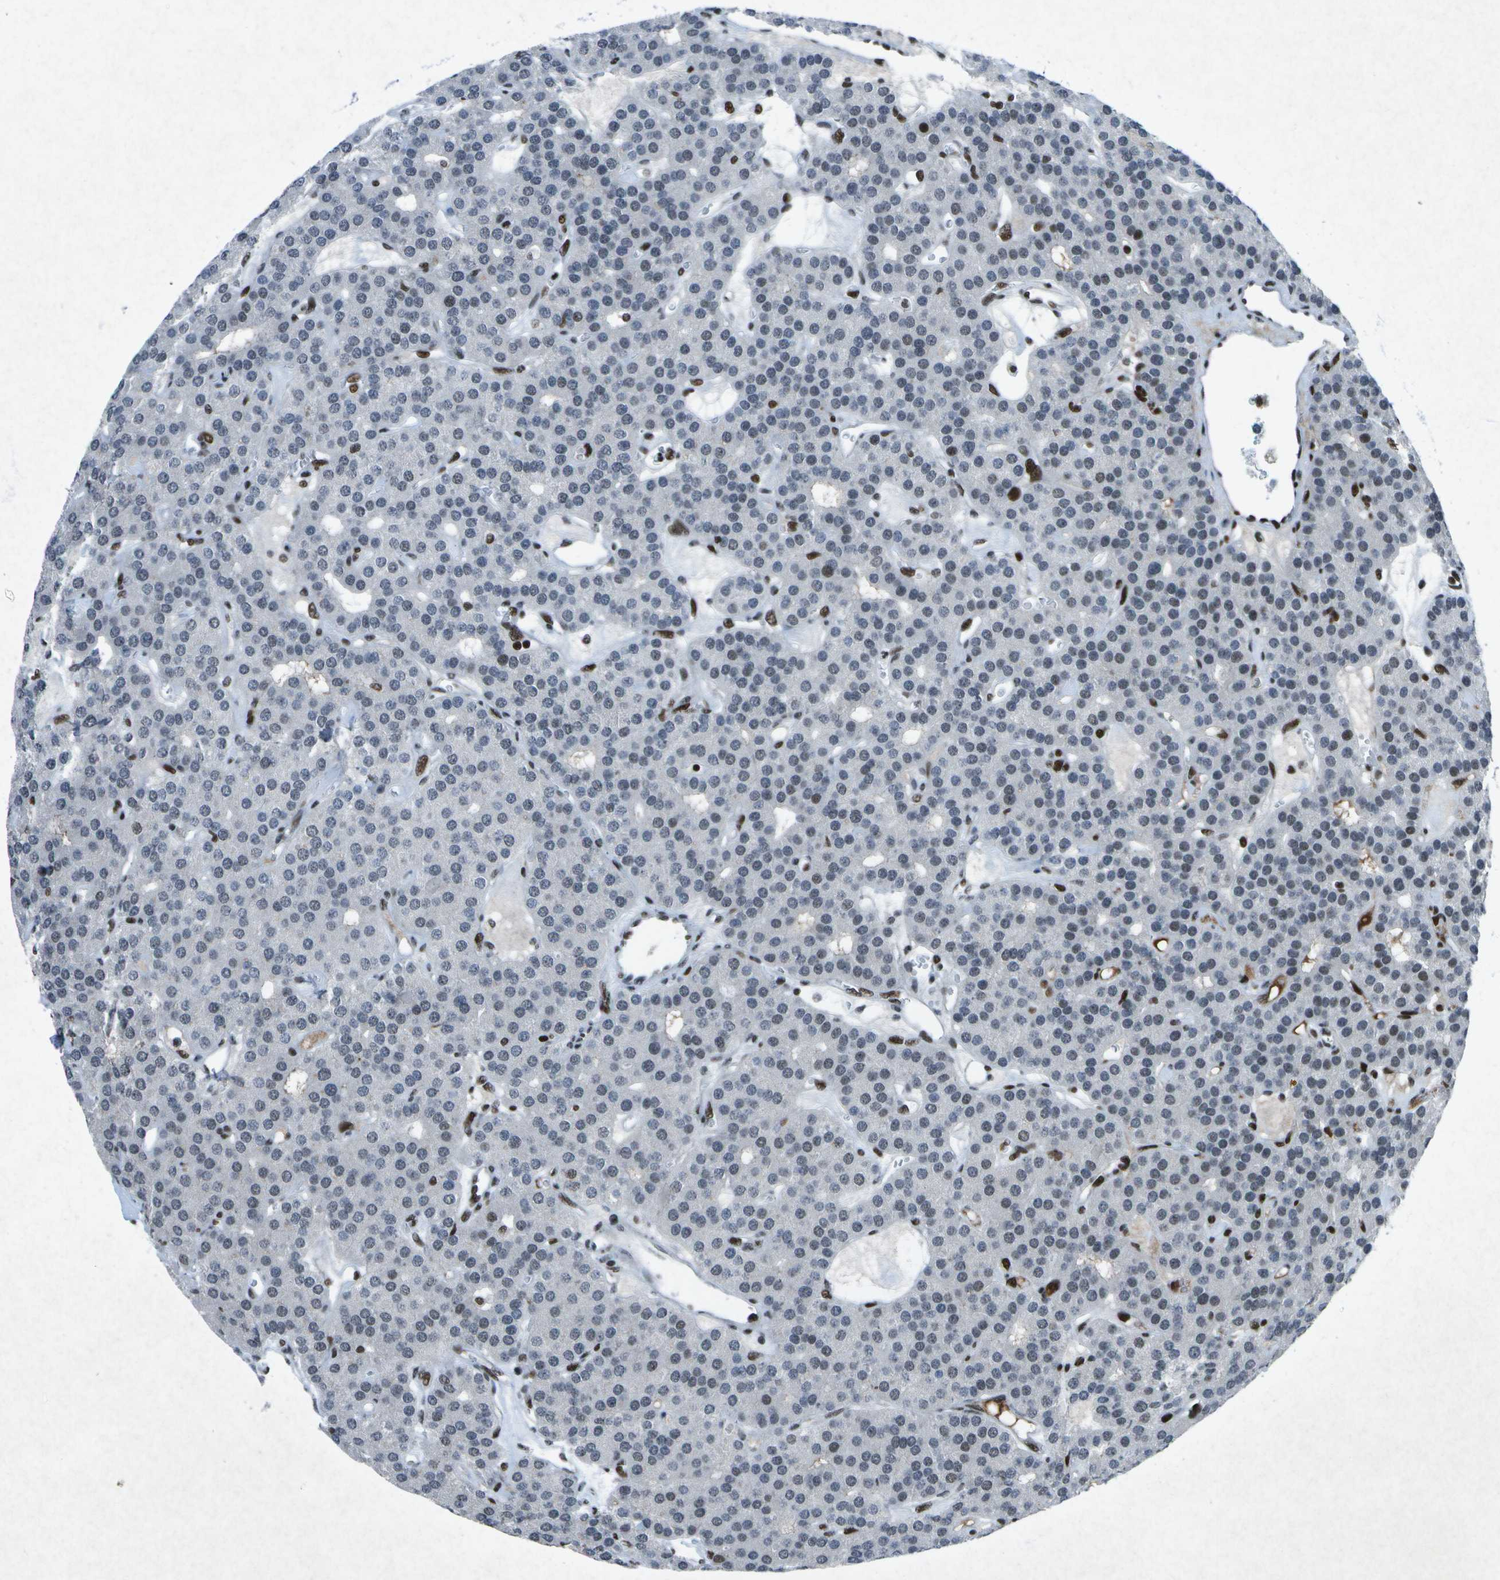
{"staining": {"intensity": "moderate", "quantity": "25%-75%", "location": "nuclear"}, "tissue": "parathyroid gland", "cell_type": "Glandular cells", "image_type": "normal", "snomed": [{"axis": "morphology", "description": "Normal tissue, NOS"}, {"axis": "morphology", "description": "Adenoma, NOS"}, {"axis": "topography", "description": "Parathyroid gland"}], "caption": "Protein analysis of unremarkable parathyroid gland shows moderate nuclear expression in about 25%-75% of glandular cells. (IHC, brightfield microscopy, high magnification).", "gene": "MTA2", "patient": {"sex": "female", "age": 86}}